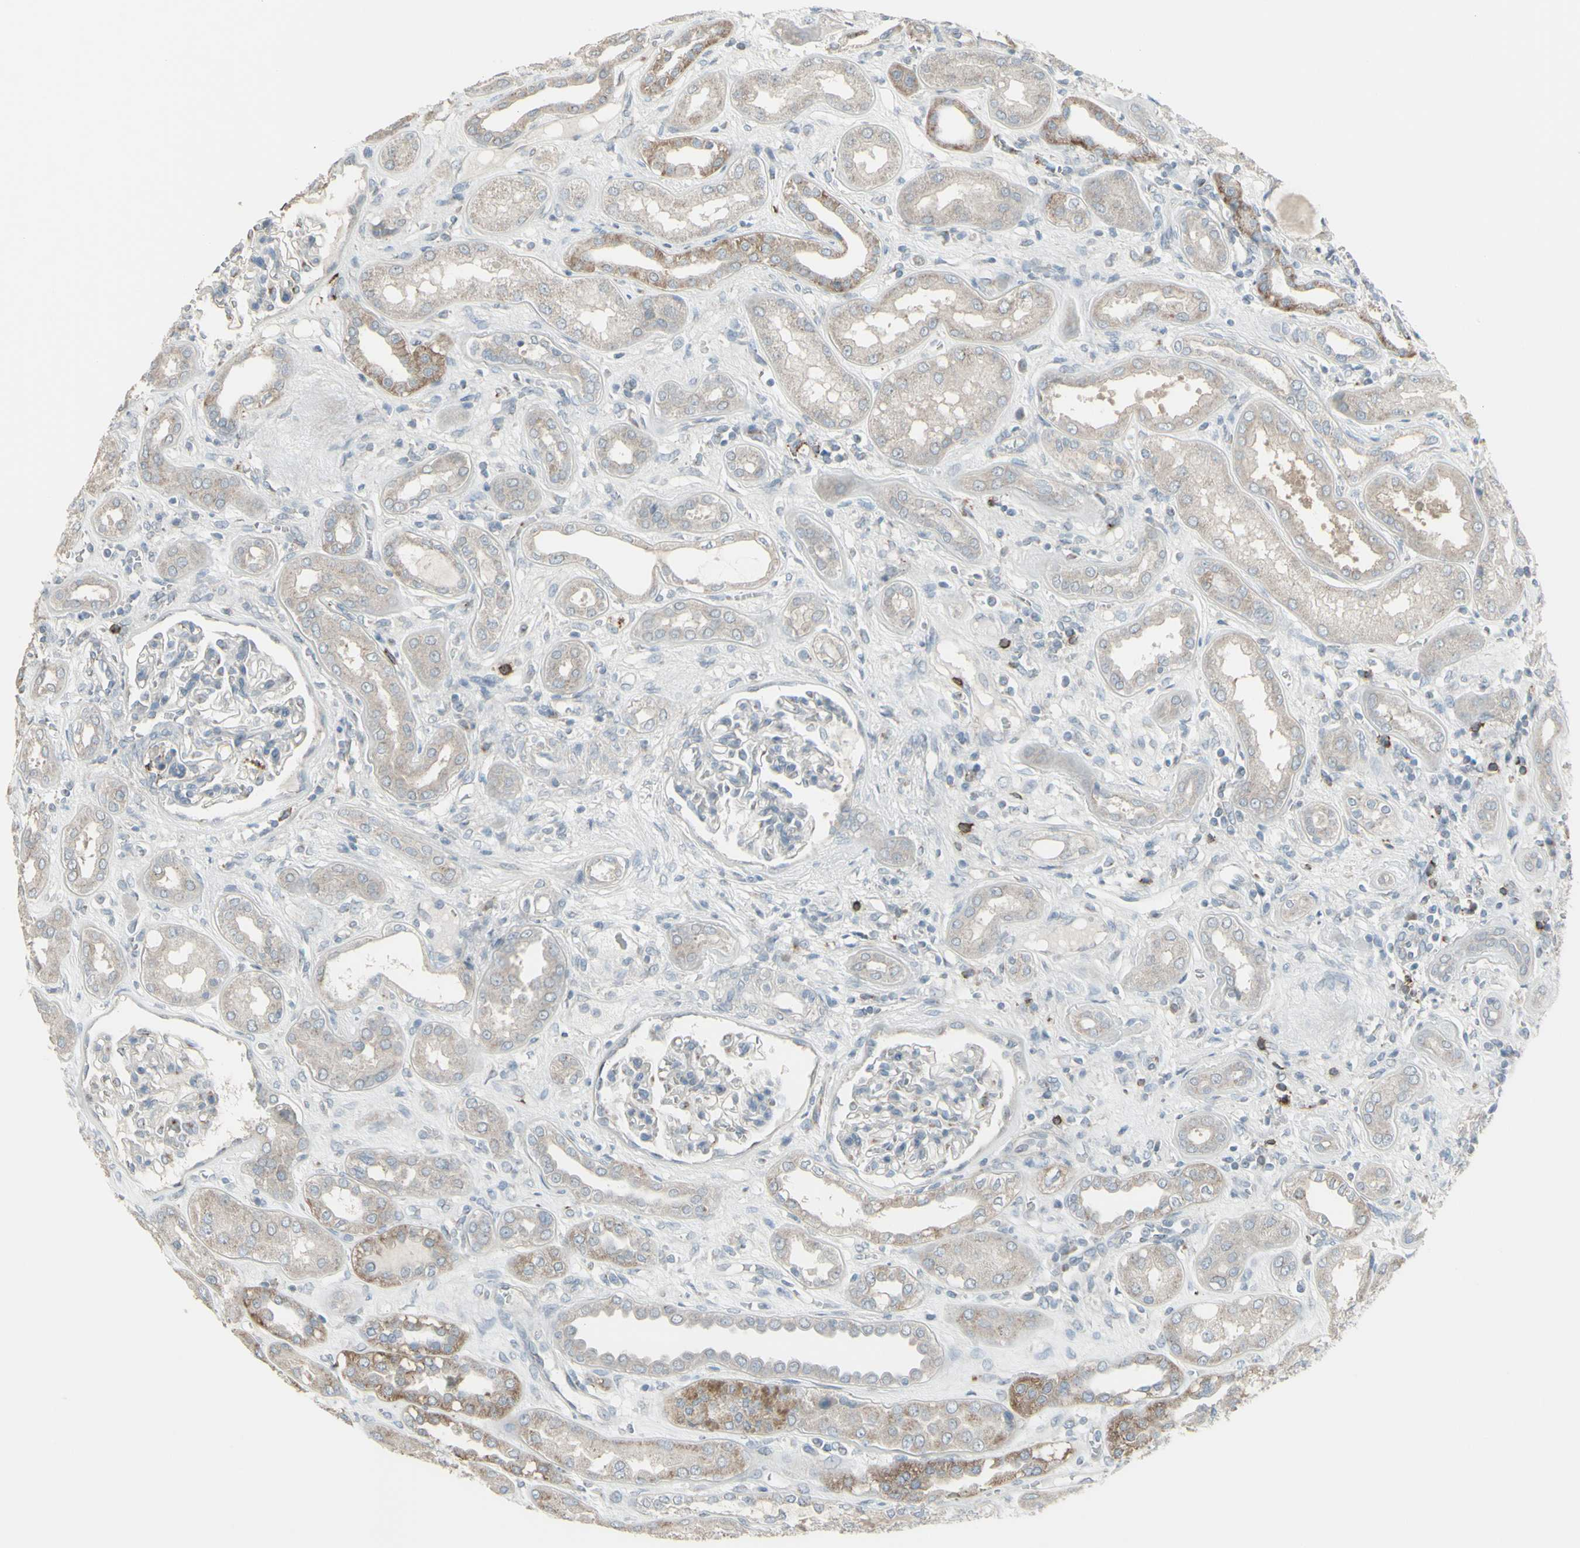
{"staining": {"intensity": "negative", "quantity": "none", "location": "none"}, "tissue": "kidney", "cell_type": "Cells in glomeruli", "image_type": "normal", "snomed": [{"axis": "morphology", "description": "Normal tissue, NOS"}, {"axis": "topography", "description": "Kidney"}], "caption": "A high-resolution micrograph shows immunohistochemistry staining of normal kidney, which reveals no significant expression in cells in glomeruli.", "gene": "CD79B", "patient": {"sex": "male", "age": 59}}